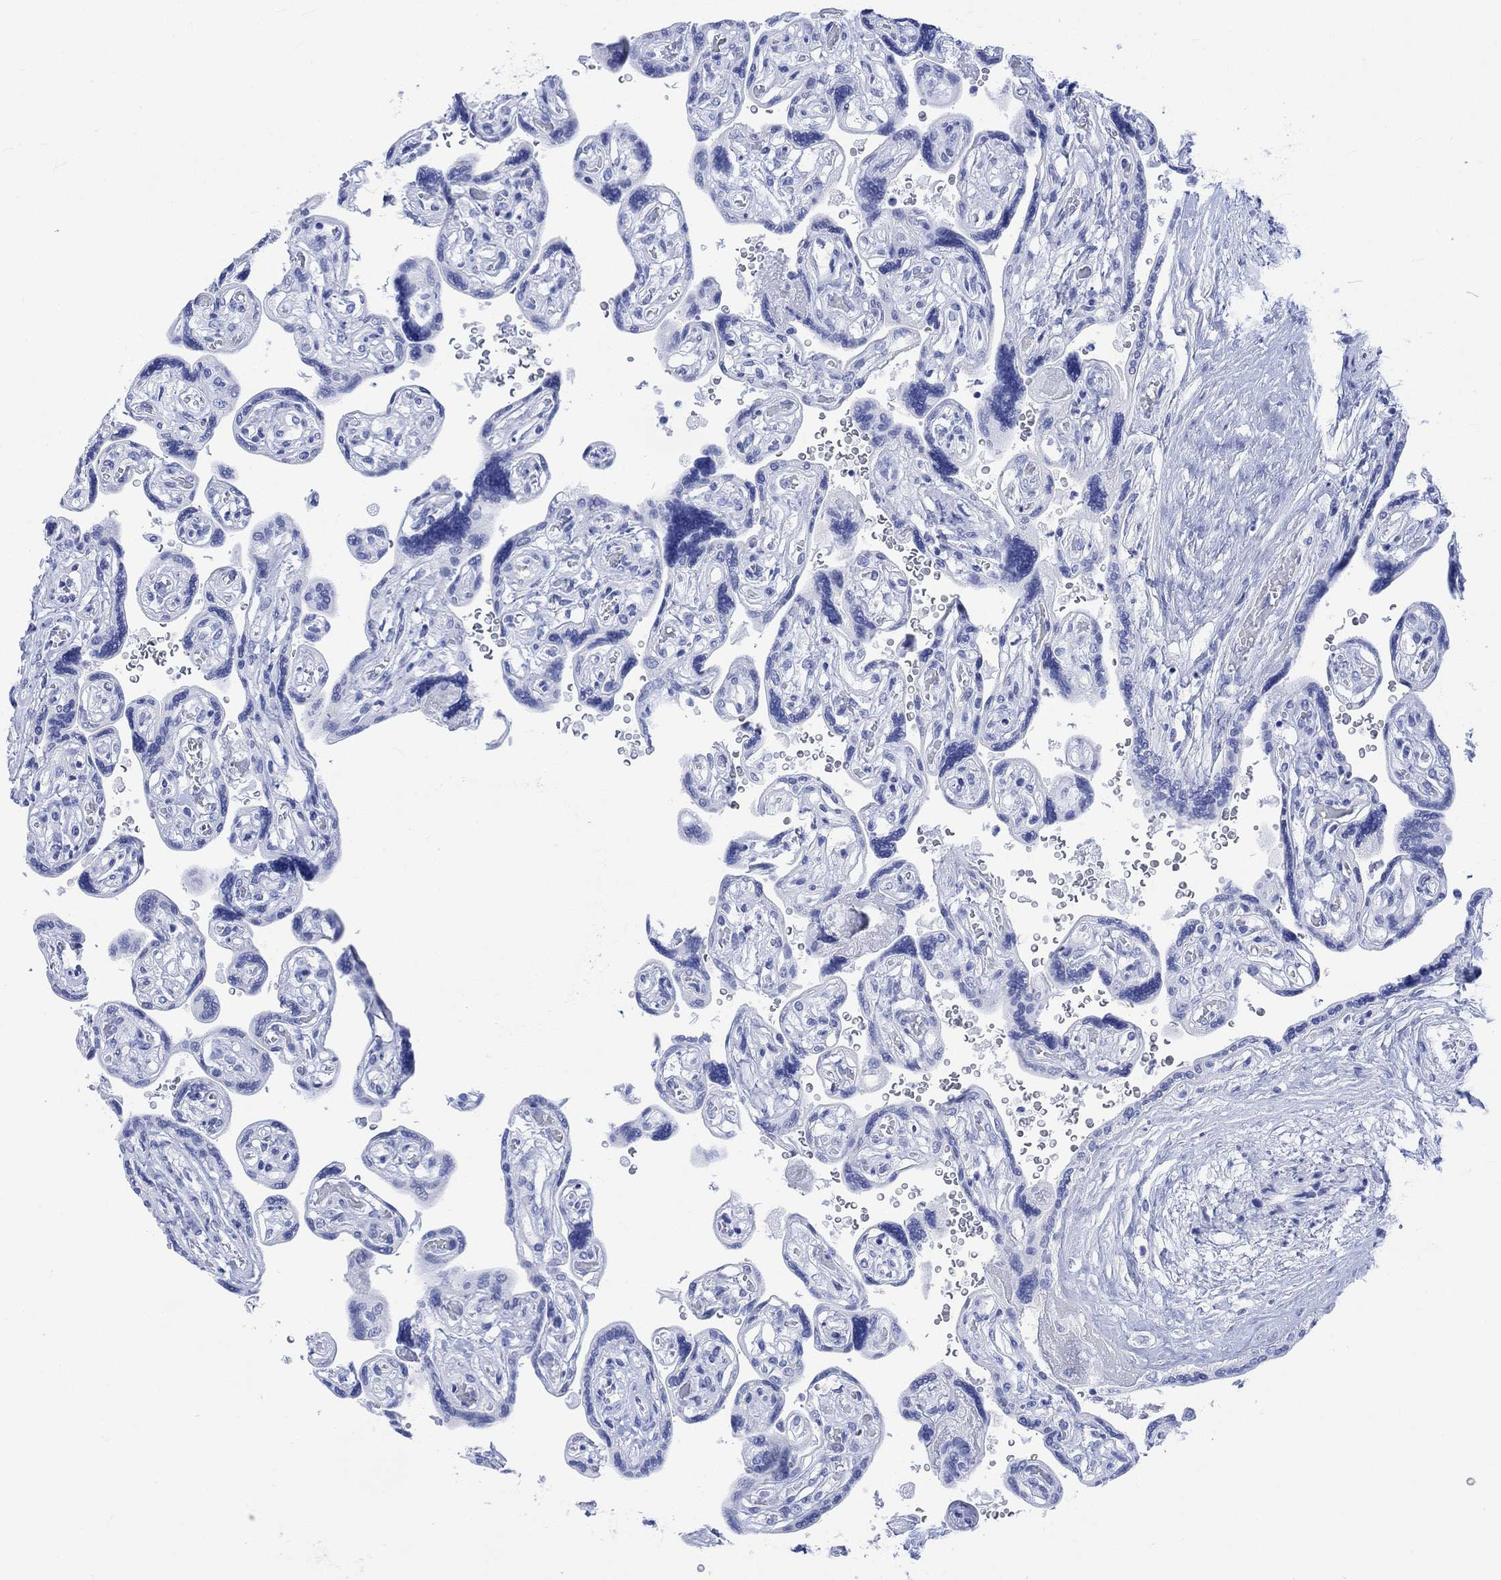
{"staining": {"intensity": "negative", "quantity": "none", "location": "none"}, "tissue": "placenta", "cell_type": "Decidual cells", "image_type": "normal", "snomed": [{"axis": "morphology", "description": "Normal tissue, NOS"}, {"axis": "topography", "description": "Placenta"}], "caption": "A photomicrograph of human placenta is negative for staining in decidual cells. (IHC, brightfield microscopy, high magnification).", "gene": "CELF4", "patient": {"sex": "female", "age": 32}}